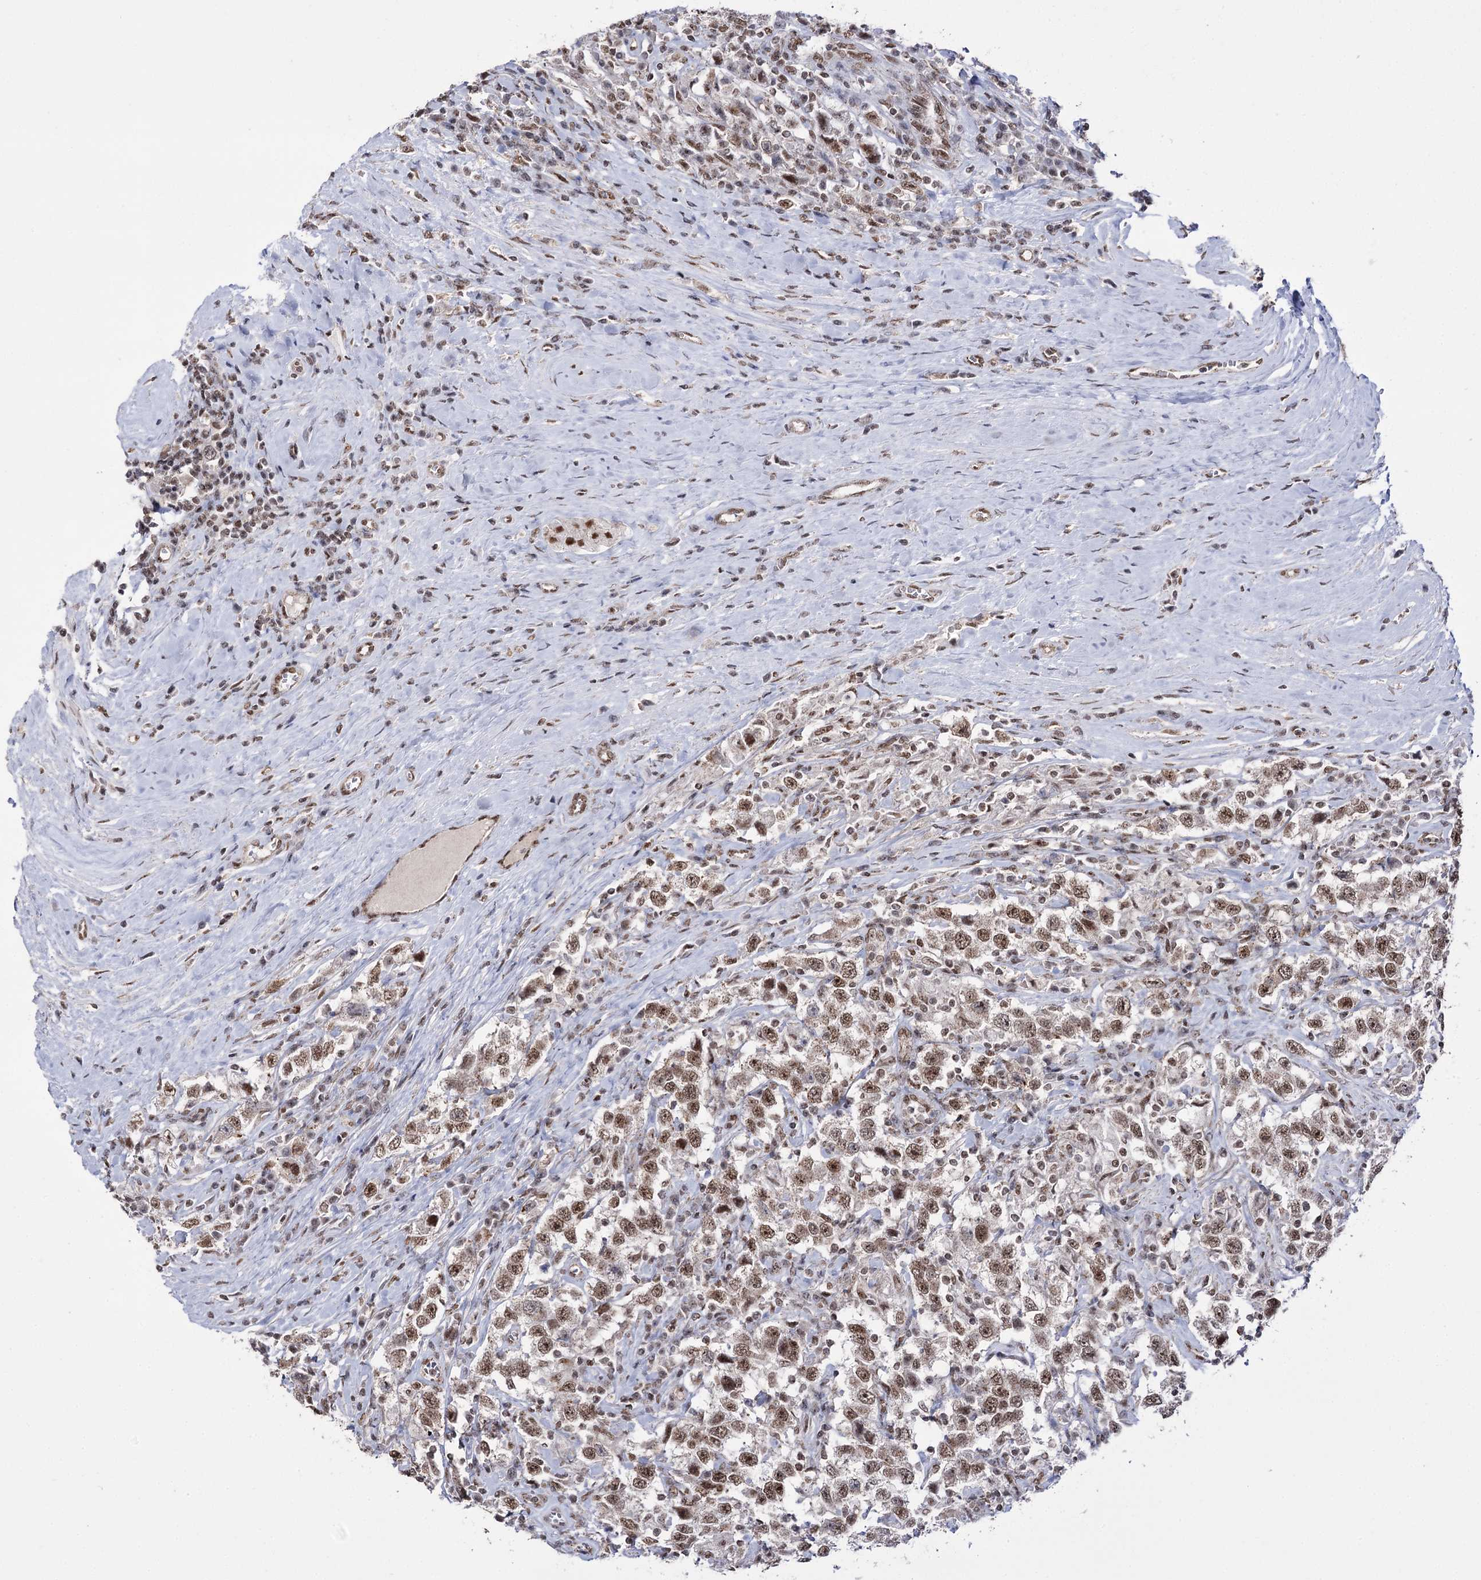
{"staining": {"intensity": "moderate", "quantity": ">75%", "location": "nuclear"}, "tissue": "testis cancer", "cell_type": "Tumor cells", "image_type": "cancer", "snomed": [{"axis": "morphology", "description": "Seminoma, NOS"}, {"axis": "topography", "description": "Testis"}], "caption": "Testis cancer stained with DAB (3,3'-diaminobenzidine) immunohistochemistry reveals medium levels of moderate nuclear staining in about >75% of tumor cells.", "gene": "VGLL4", "patient": {"sex": "male", "age": 41}}